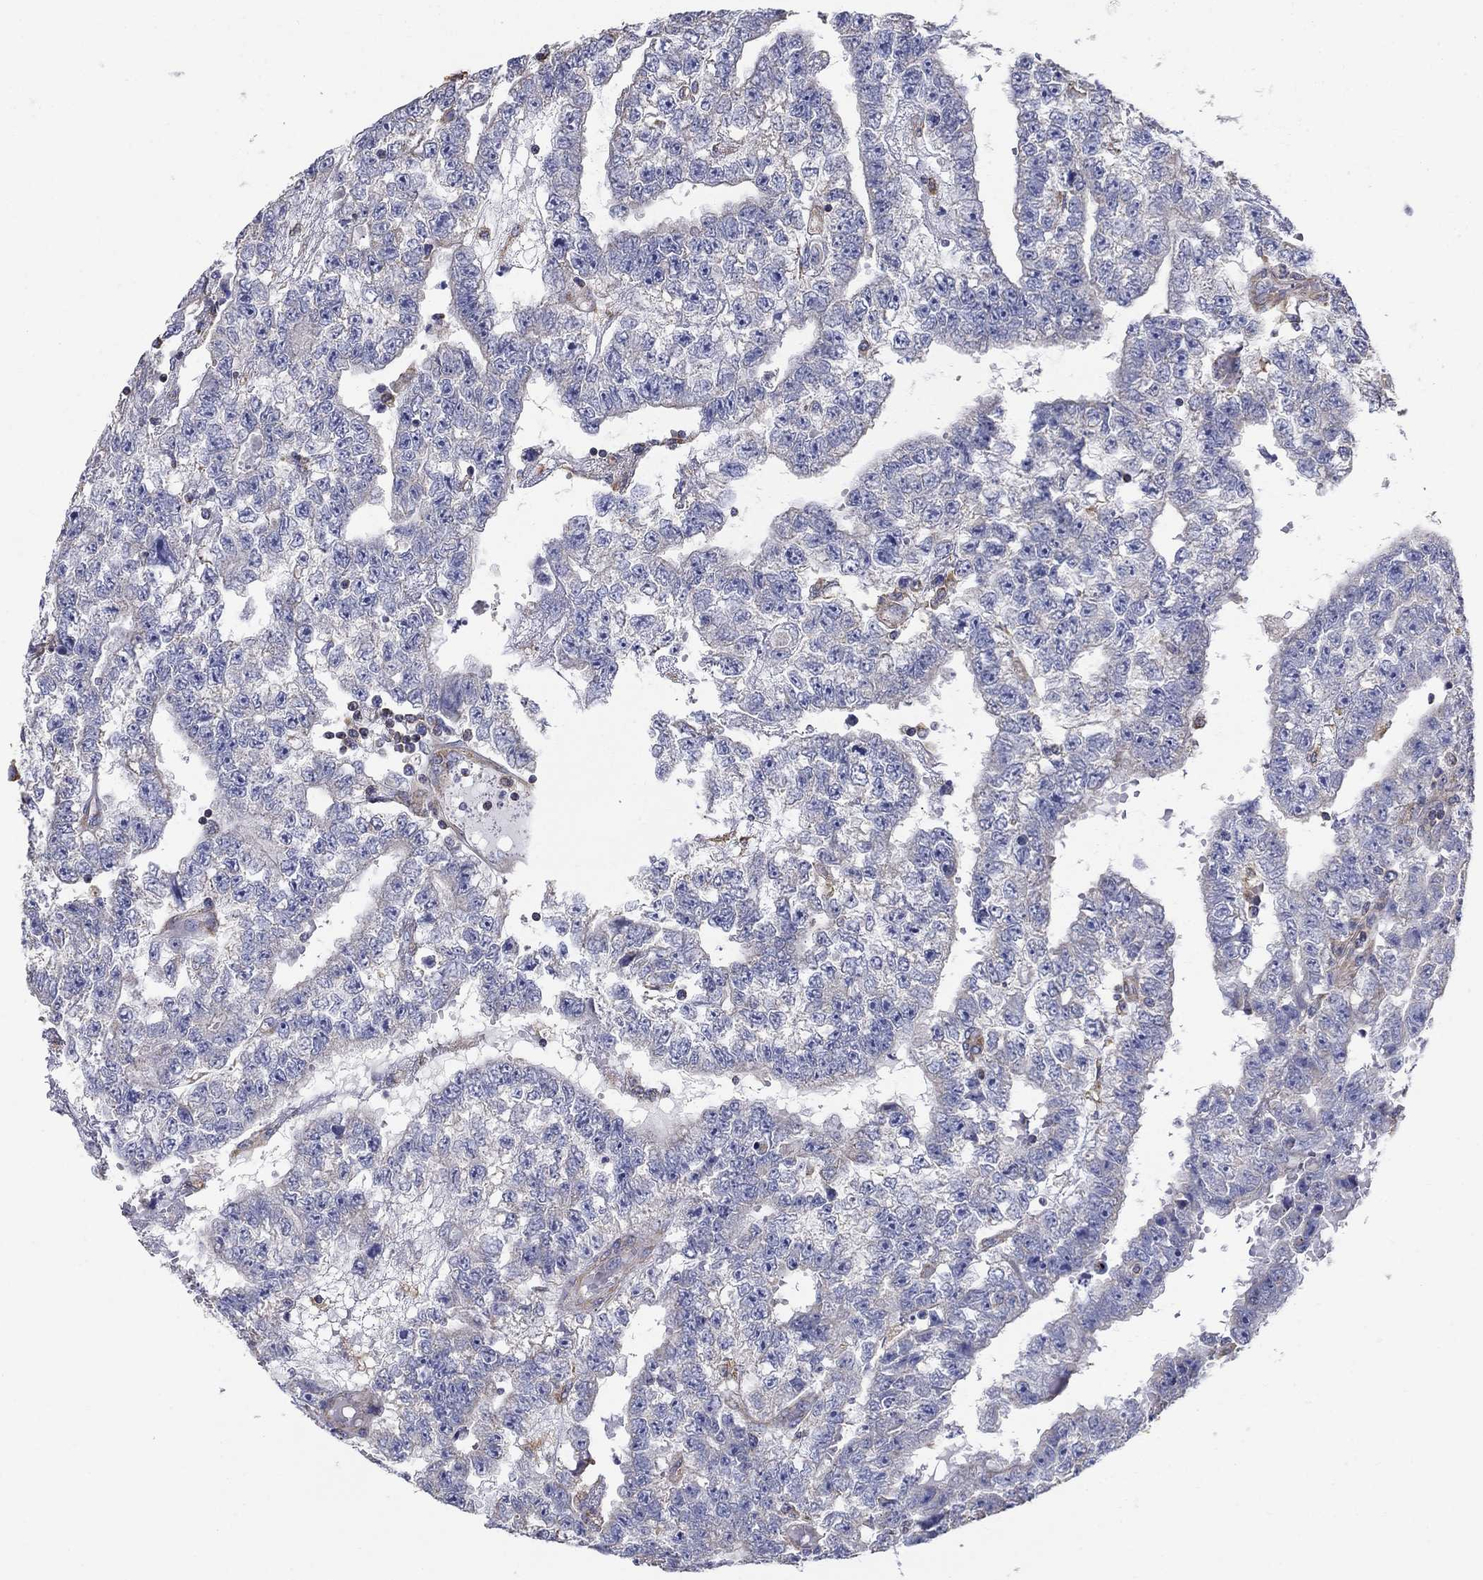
{"staining": {"intensity": "negative", "quantity": "none", "location": "none"}, "tissue": "testis cancer", "cell_type": "Tumor cells", "image_type": "cancer", "snomed": [{"axis": "morphology", "description": "Carcinoma, Embryonal, NOS"}, {"axis": "topography", "description": "Testis"}], "caption": "Human testis cancer (embryonal carcinoma) stained for a protein using immunohistochemistry (IHC) reveals no staining in tumor cells.", "gene": "NME5", "patient": {"sex": "male", "age": 25}}